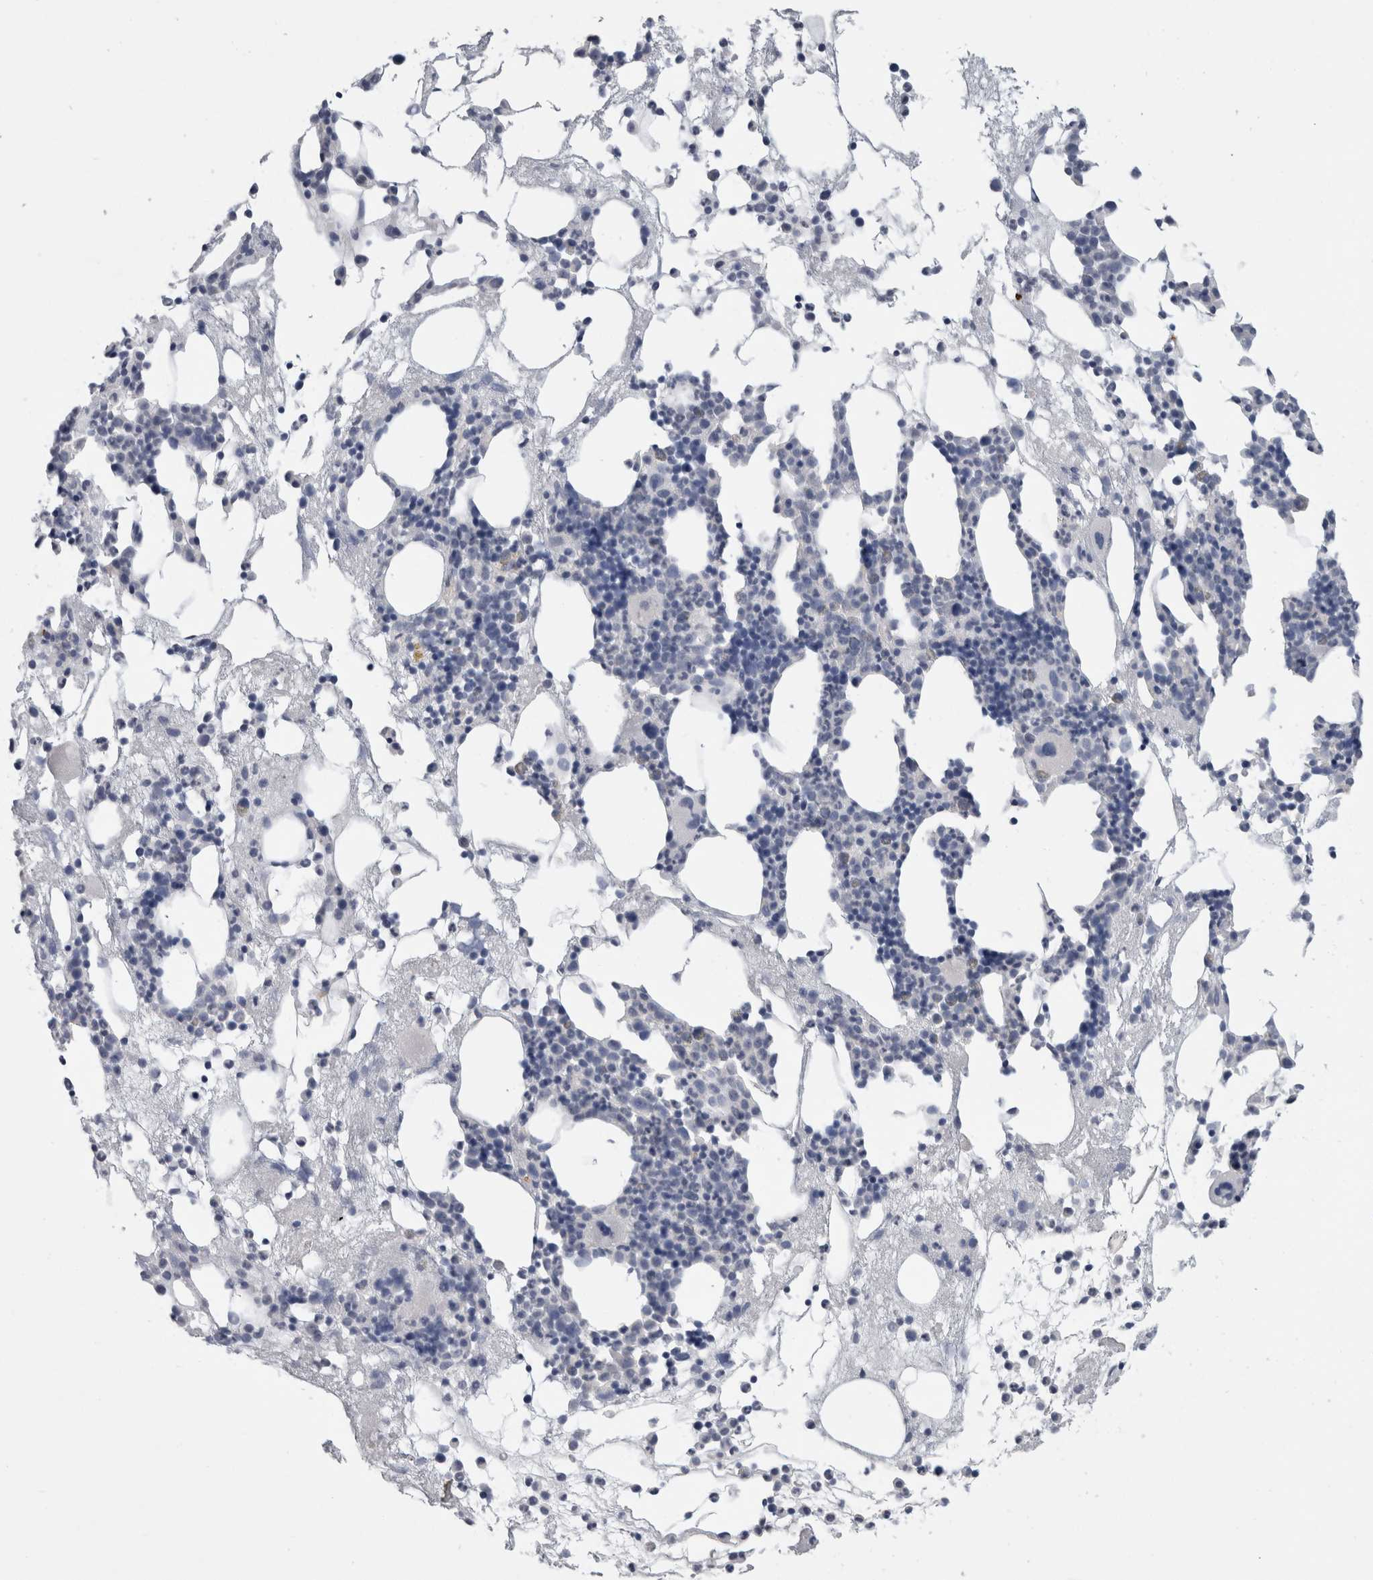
{"staining": {"intensity": "negative", "quantity": "none", "location": "none"}, "tissue": "bone marrow", "cell_type": "Hematopoietic cells", "image_type": "normal", "snomed": [{"axis": "morphology", "description": "Normal tissue, NOS"}, {"axis": "morphology", "description": "Inflammation, NOS"}, {"axis": "topography", "description": "Bone marrow"}], "caption": "This is an IHC photomicrograph of benign human bone marrow. There is no staining in hematopoietic cells.", "gene": "ADAM2", "patient": {"sex": "female", "age": 81}}